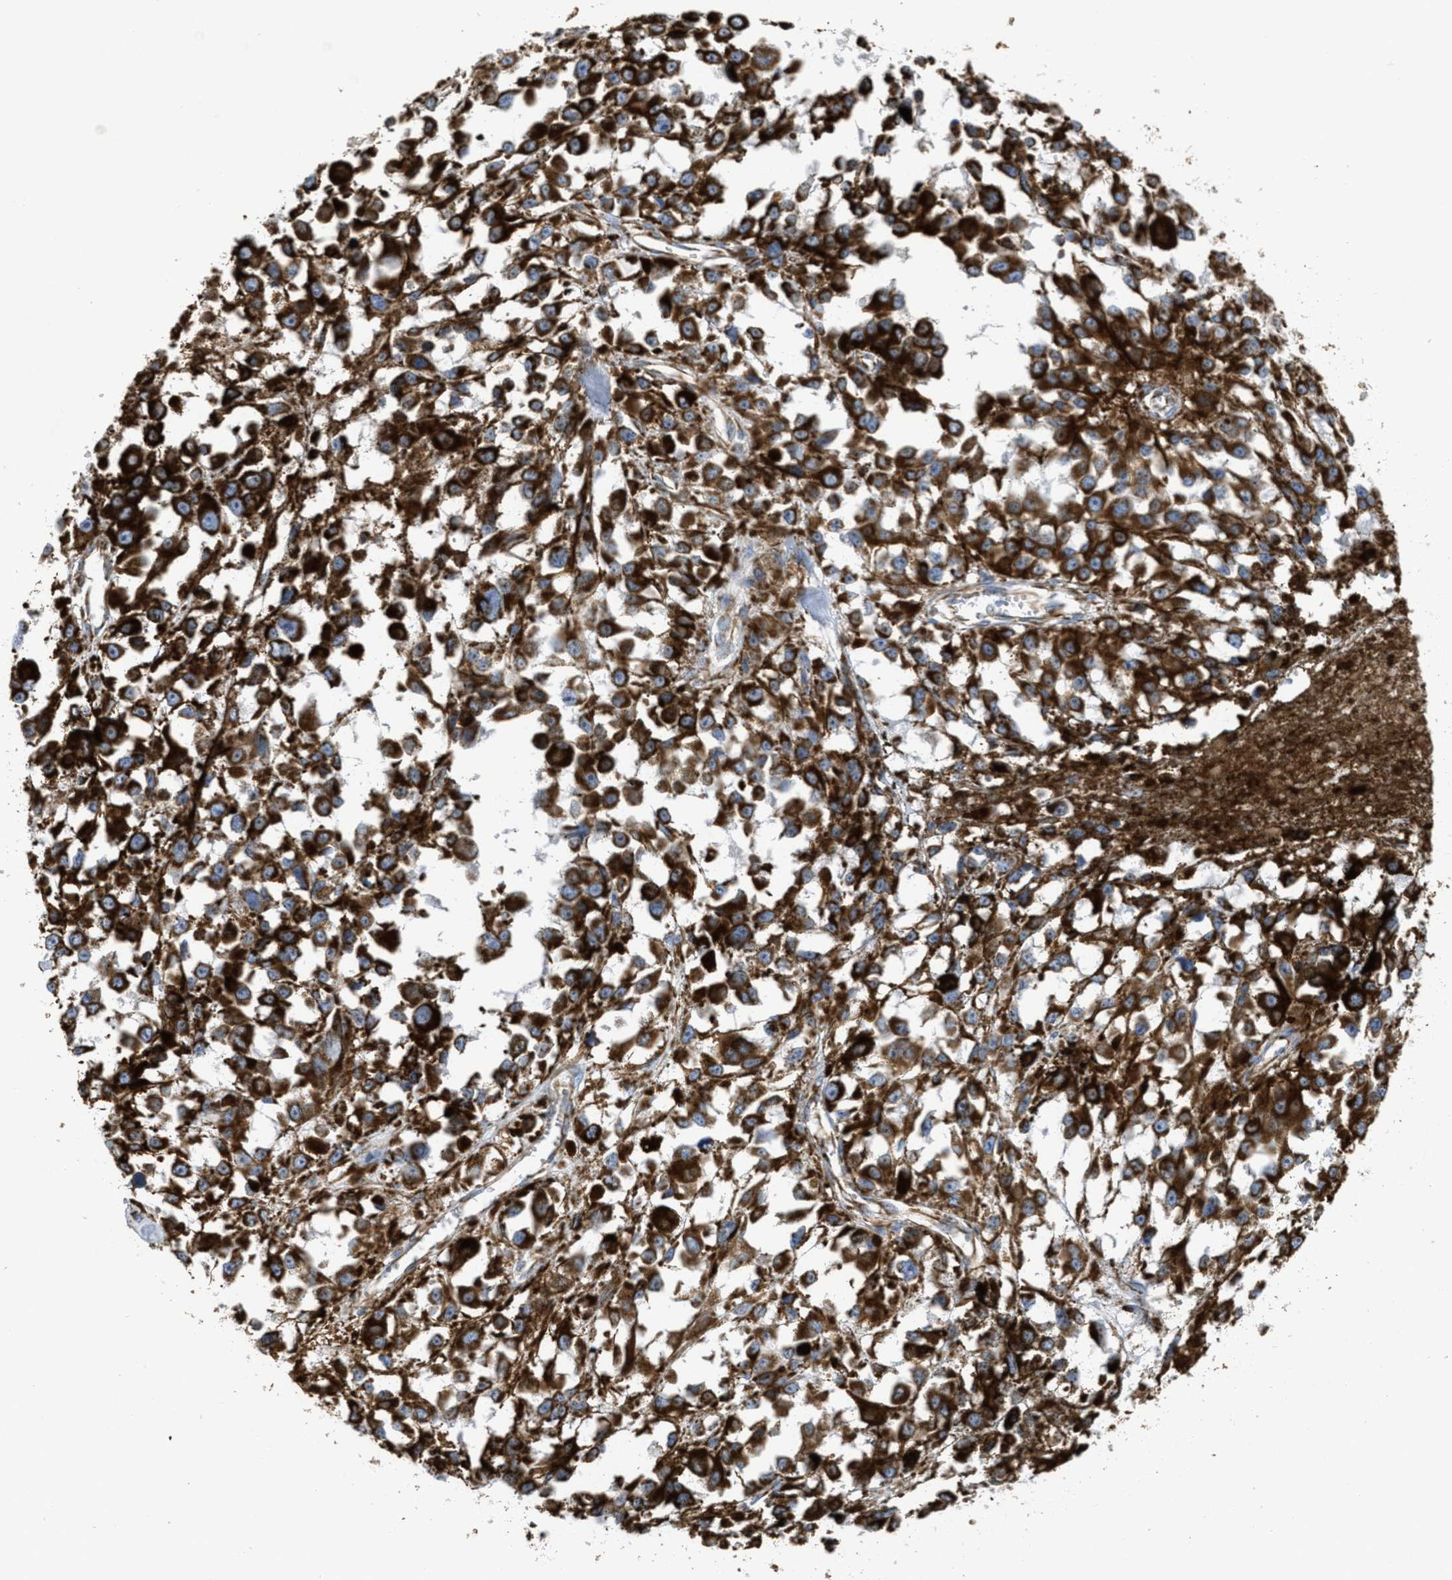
{"staining": {"intensity": "strong", "quantity": ">75%", "location": "cytoplasmic/membranous"}, "tissue": "melanoma", "cell_type": "Tumor cells", "image_type": "cancer", "snomed": [{"axis": "morphology", "description": "Malignant melanoma, Metastatic site"}, {"axis": "topography", "description": "Lymph node"}], "caption": "There is high levels of strong cytoplasmic/membranous staining in tumor cells of malignant melanoma (metastatic site), as demonstrated by immunohistochemical staining (brown color).", "gene": "BTN3A1", "patient": {"sex": "male", "age": 59}}